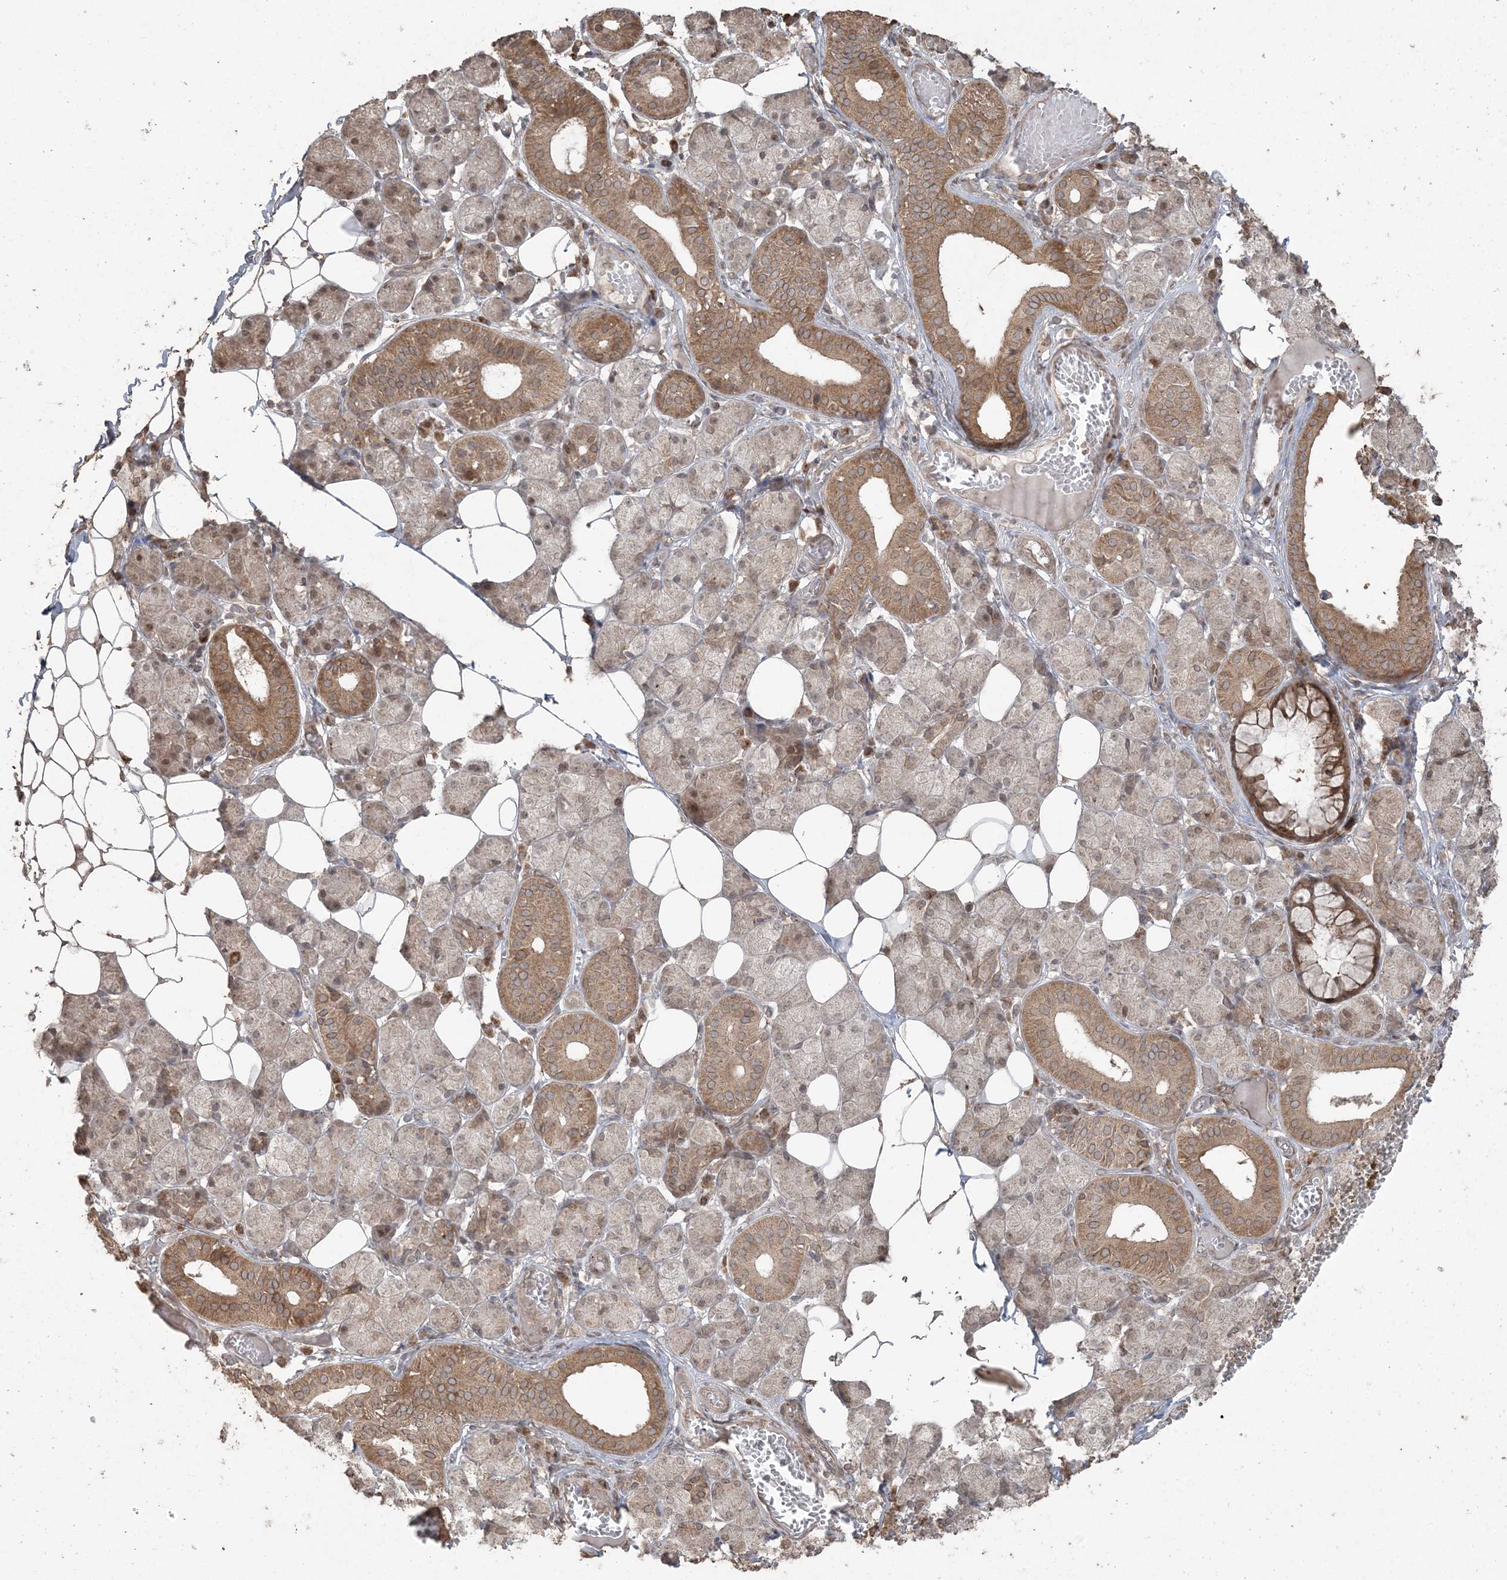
{"staining": {"intensity": "moderate", "quantity": ">75%", "location": "cytoplasmic/membranous,nuclear"}, "tissue": "salivary gland", "cell_type": "Glandular cells", "image_type": "normal", "snomed": [{"axis": "morphology", "description": "Normal tissue, NOS"}, {"axis": "topography", "description": "Salivary gland"}], "caption": "The image displays staining of normal salivary gland, revealing moderate cytoplasmic/membranous,nuclear protein positivity (brown color) within glandular cells. The protein of interest is stained brown, and the nuclei are stained in blue (DAB IHC with brightfield microscopy, high magnification).", "gene": "DDX19B", "patient": {"sex": "female", "age": 33}}